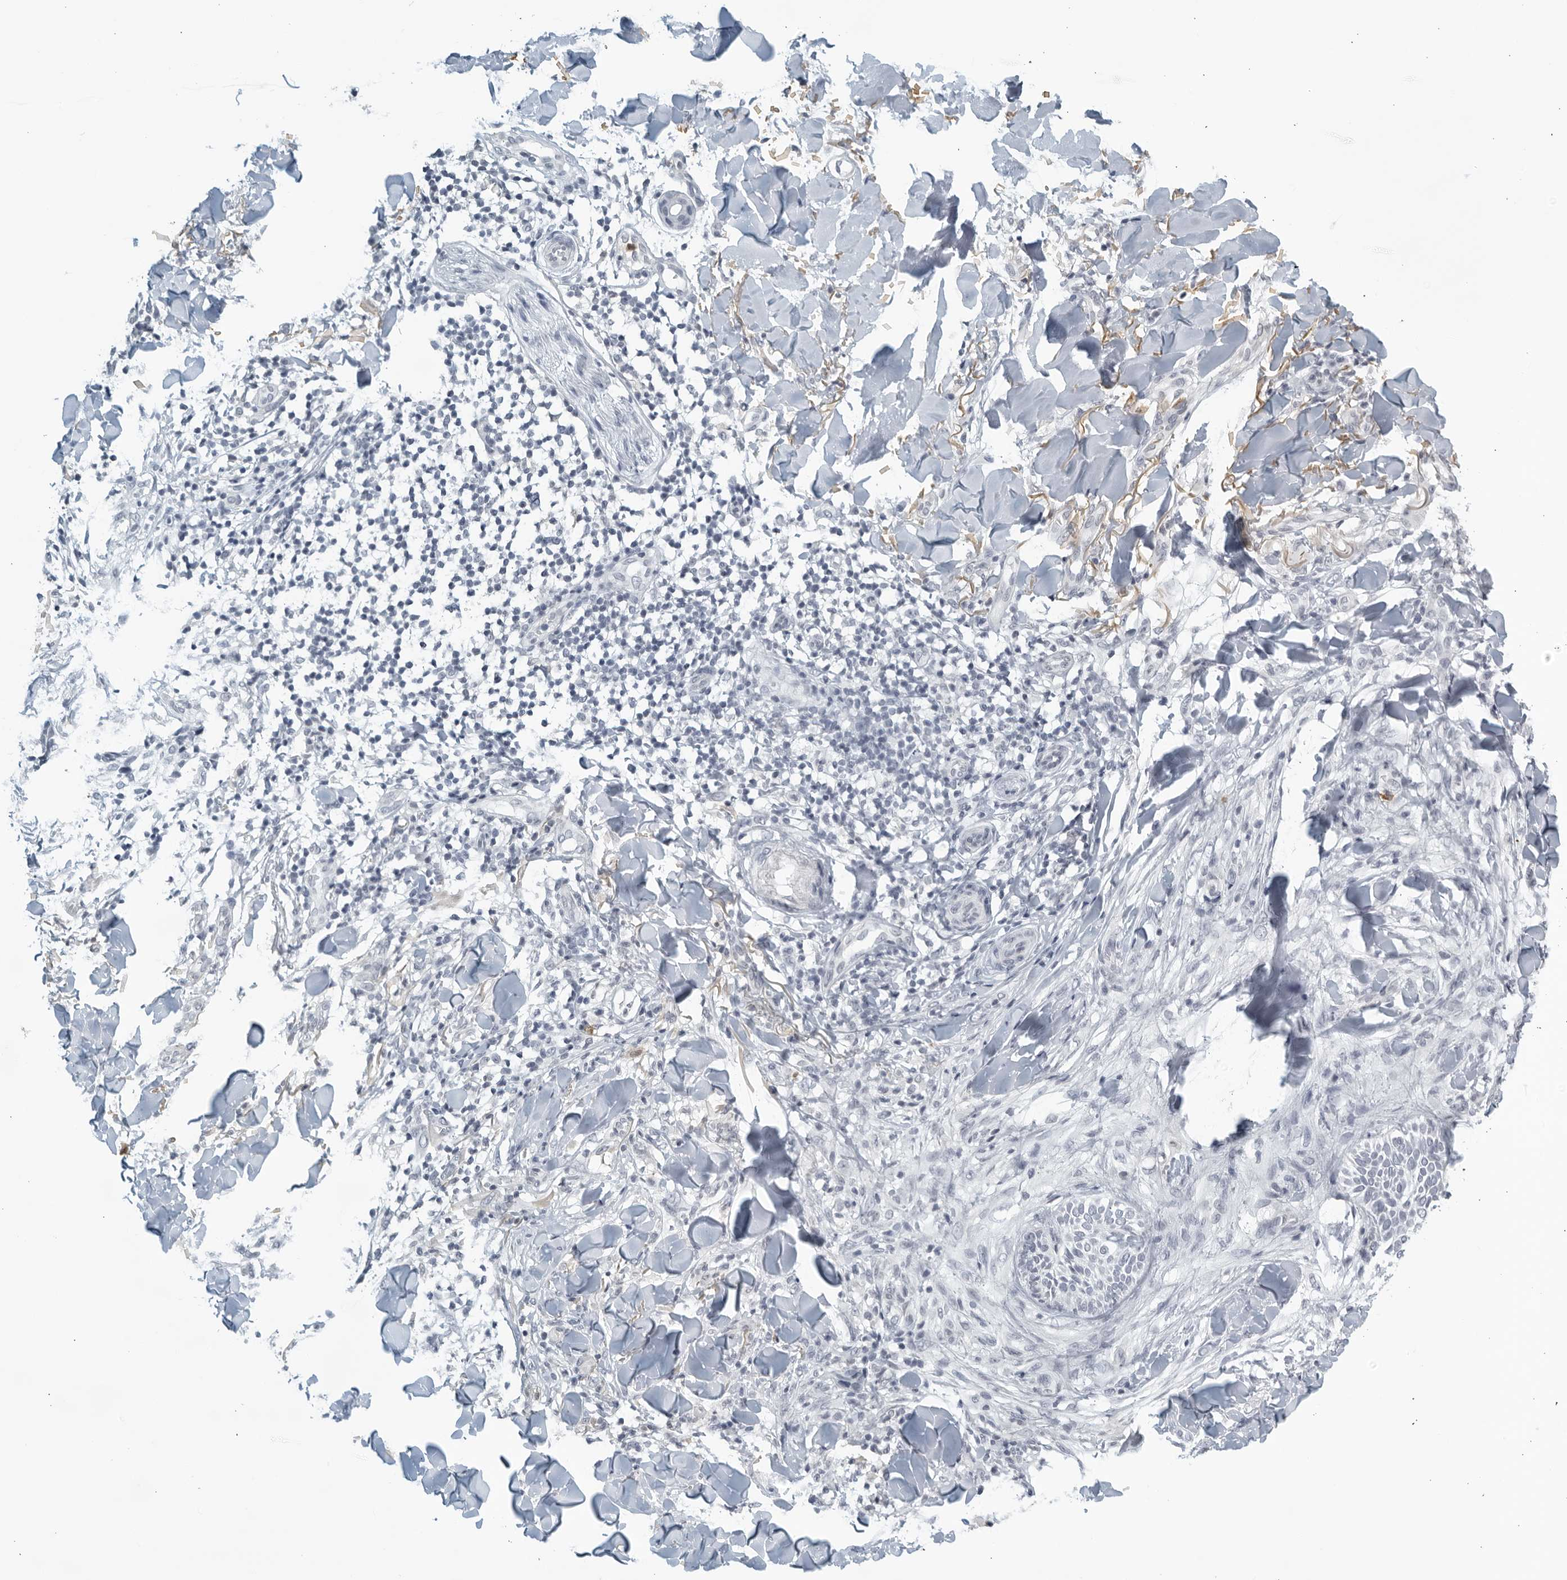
{"staining": {"intensity": "negative", "quantity": "none", "location": "none"}, "tissue": "skin cancer", "cell_type": "Tumor cells", "image_type": "cancer", "snomed": [{"axis": "morphology", "description": "Normal tissue, NOS"}, {"axis": "morphology", "description": "Basal cell carcinoma"}, {"axis": "topography", "description": "Skin"}], "caption": "The photomicrograph exhibits no staining of tumor cells in skin cancer (basal cell carcinoma).", "gene": "KLK7", "patient": {"sex": "male", "age": 67}}